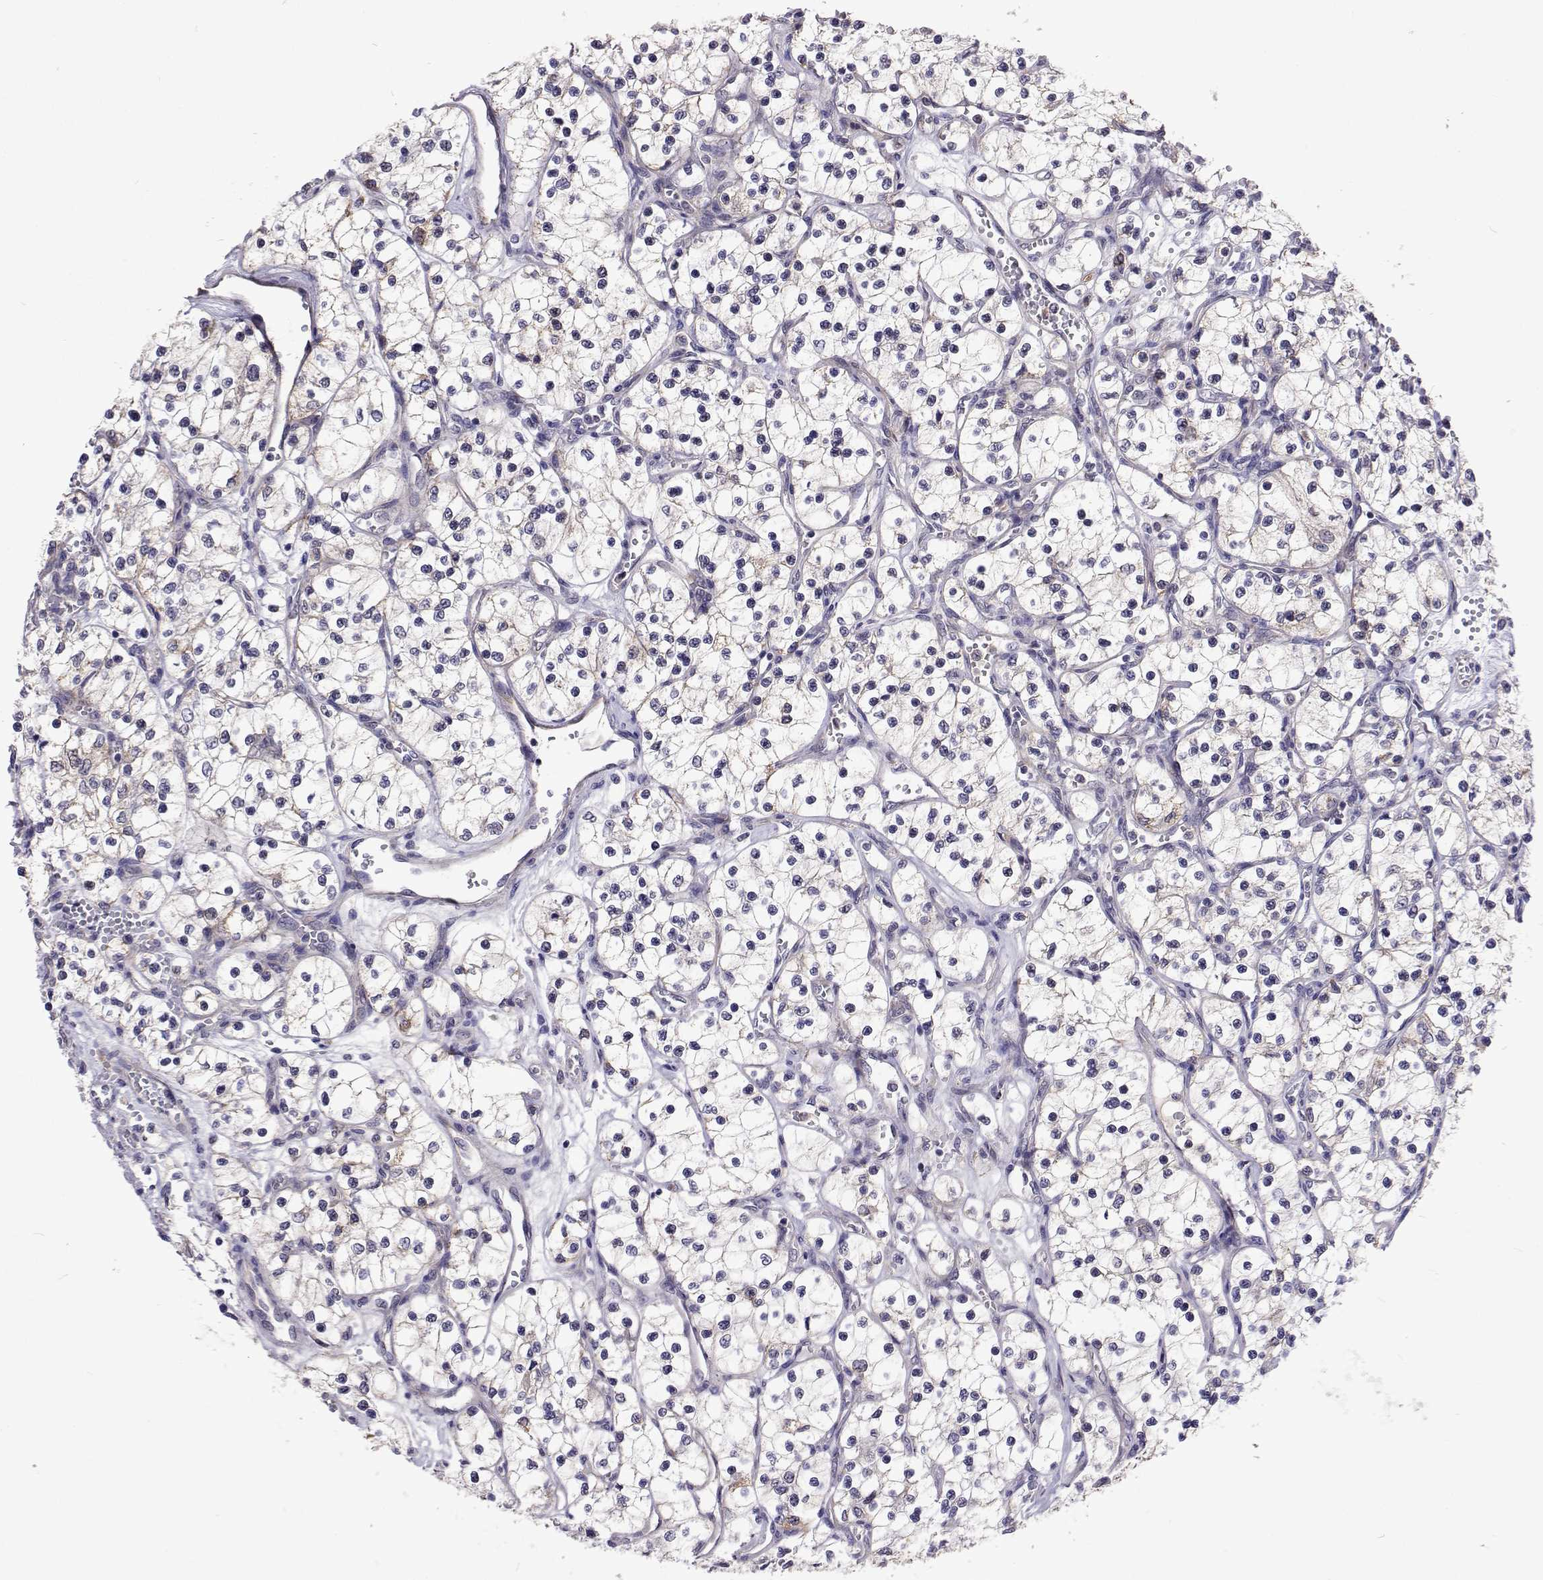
{"staining": {"intensity": "weak", "quantity": "25%-75%", "location": "cytoplasmic/membranous"}, "tissue": "renal cancer", "cell_type": "Tumor cells", "image_type": "cancer", "snomed": [{"axis": "morphology", "description": "Adenocarcinoma, NOS"}, {"axis": "topography", "description": "Kidney"}], "caption": "IHC (DAB (3,3'-diaminobenzidine)) staining of human renal adenocarcinoma demonstrates weak cytoplasmic/membranous protein positivity in approximately 25%-75% of tumor cells.", "gene": "DHTKD1", "patient": {"sex": "female", "age": 69}}